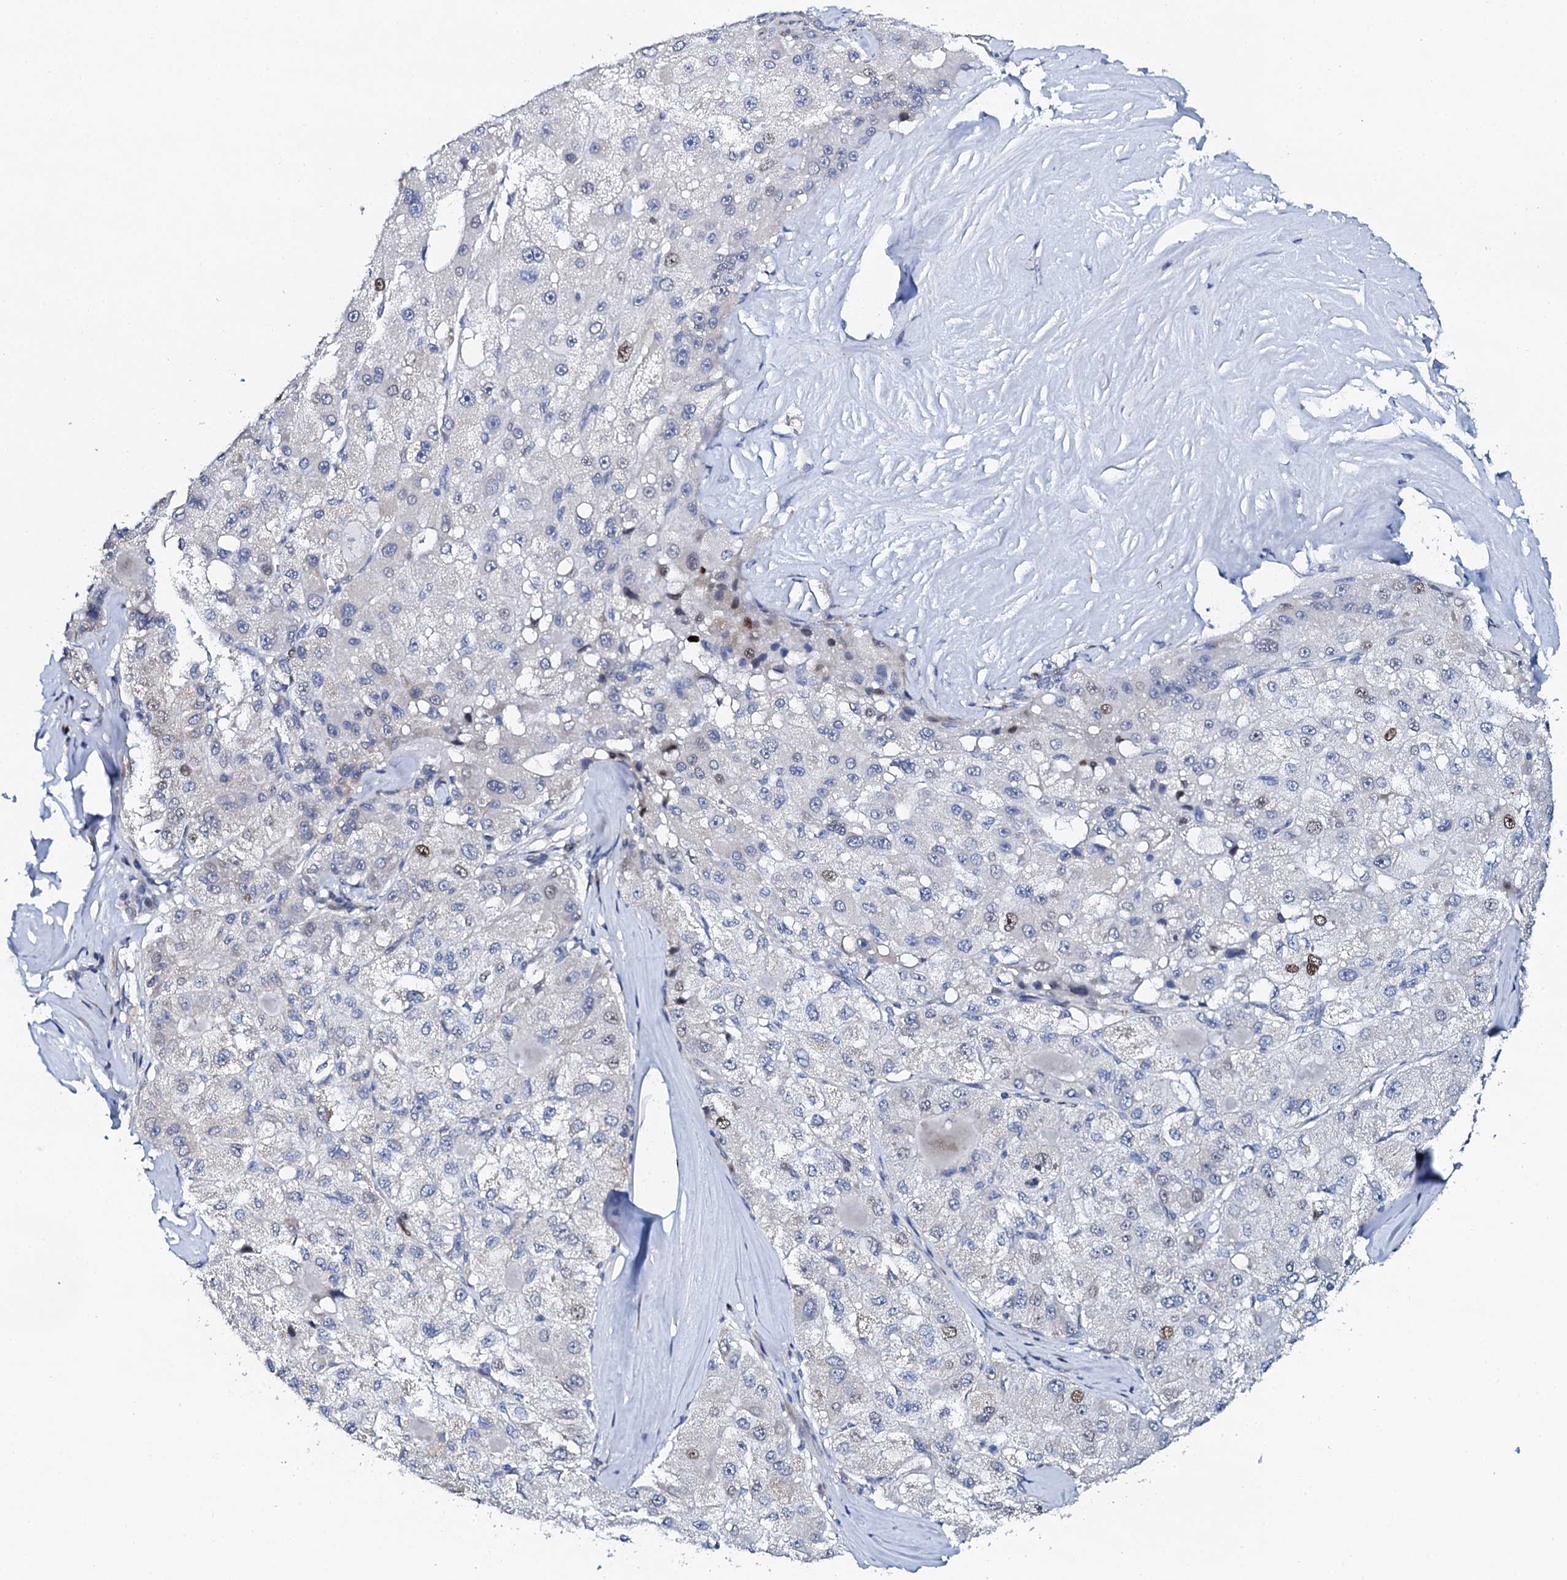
{"staining": {"intensity": "moderate", "quantity": "<25%", "location": "nuclear"}, "tissue": "liver cancer", "cell_type": "Tumor cells", "image_type": "cancer", "snomed": [{"axis": "morphology", "description": "Carcinoma, Hepatocellular, NOS"}, {"axis": "topography", "description": "Liver"}], "caption": "DAB (3,3'-diaminobenzidine) immunohistochemical staining of human liver cancer reveals moderate nuclear protein staining in about <25% of tumor cells.", "gene": "NUDT13", "patient": {"sex": "male", "age": 80}}